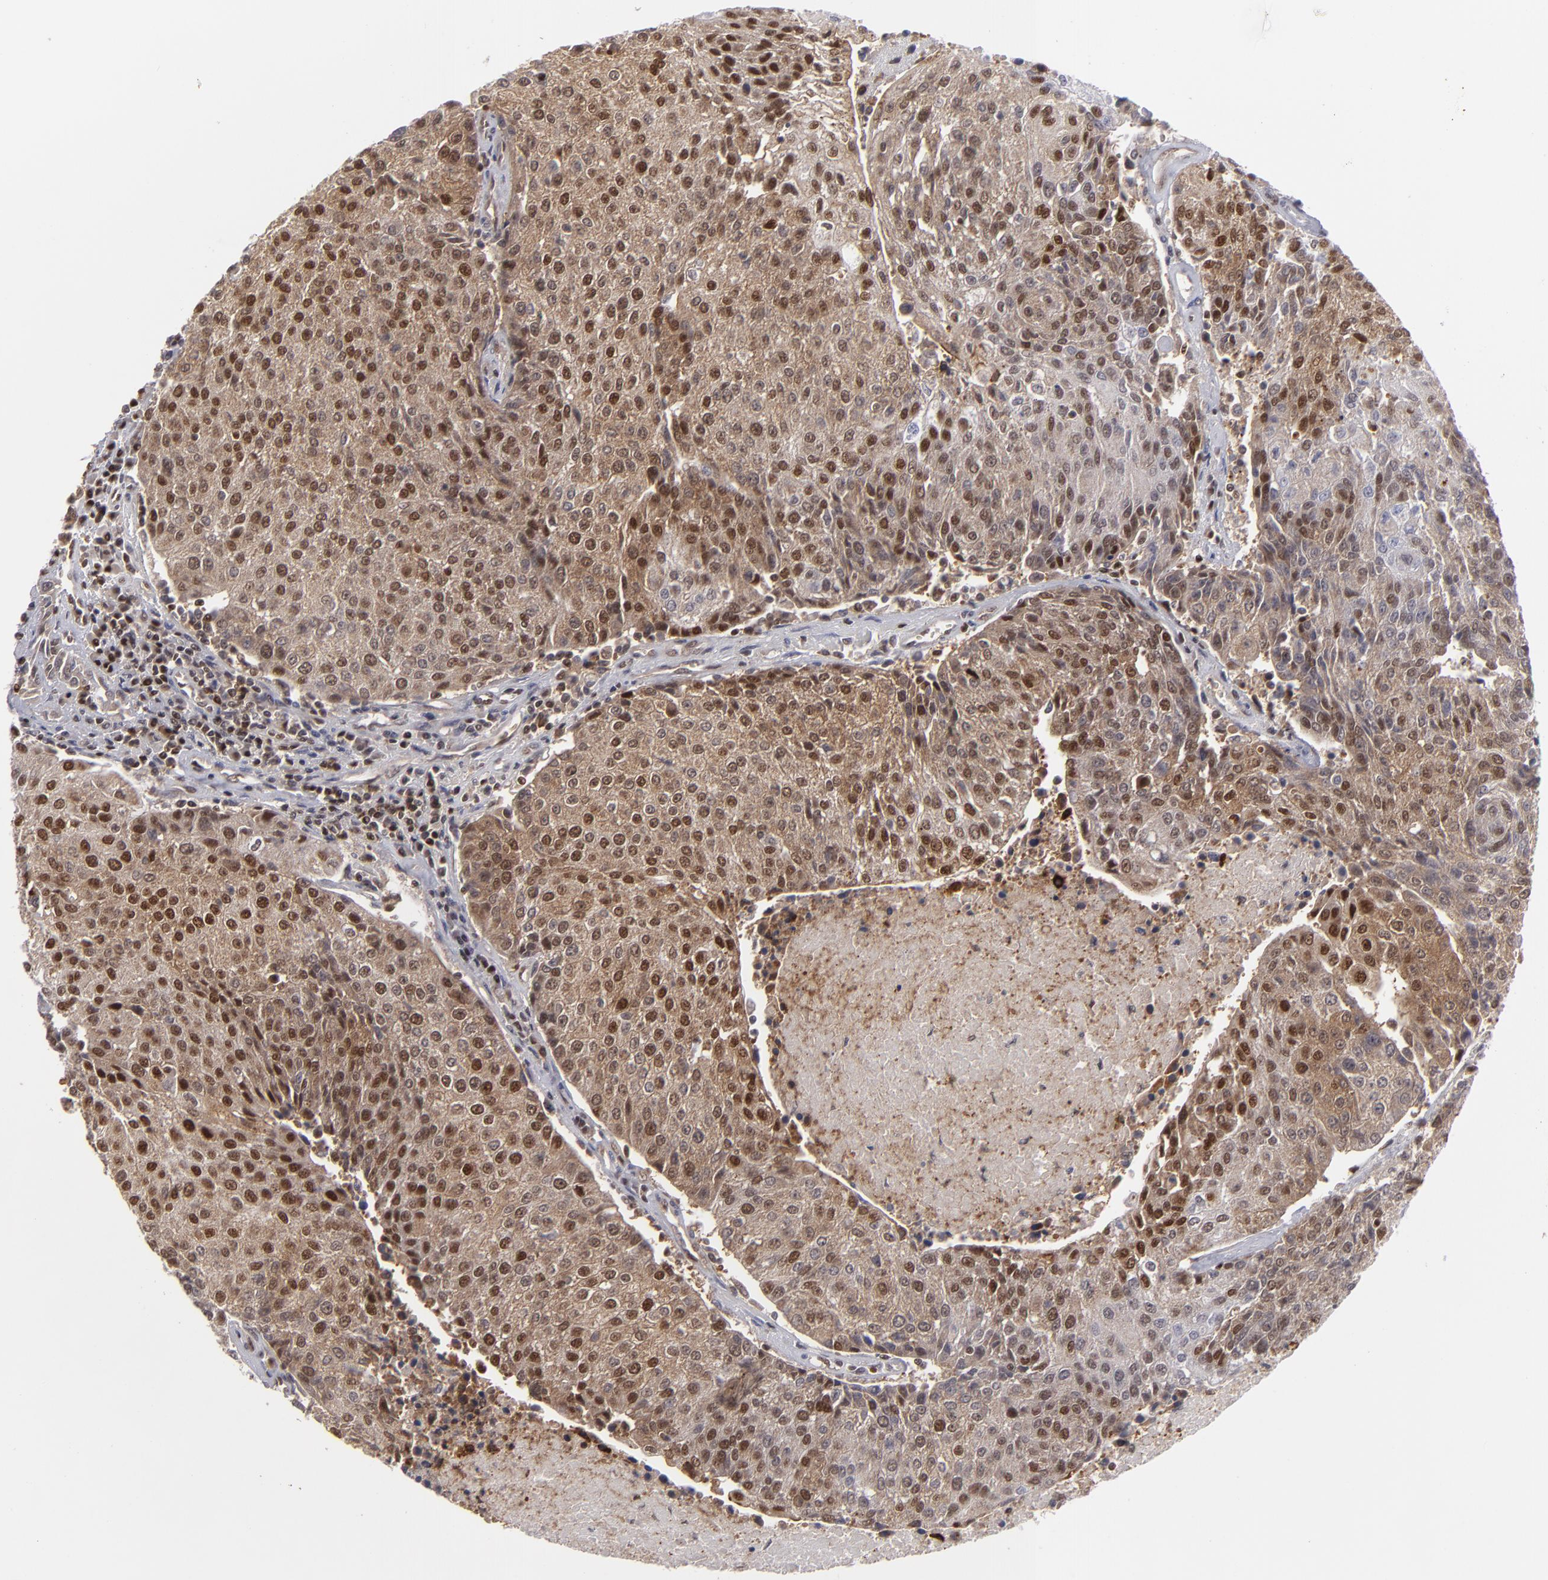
{"staining": {"intensity": "moderate", "quantity": ">75%", "location": "cytoplasmic/membranous,nuclear"}, "tissue": "urothelial cancer", "cell_type": "Tumor cells", "image_type": "cancer", "snomed": [{"axis": "morphology", "description": "Urothelial carcinoma, High grade"}, {"axis": "topography", "description": "Urinary bladder"}], "caption": "A photomicrograph of high-grade urothelial carcinoma stained for a protein displays moderate cytoplasmic/membranous and nuclear brown staining in tumor cells.", "gene": "GSR", "patient": {"sex": "female", "age": 85}}